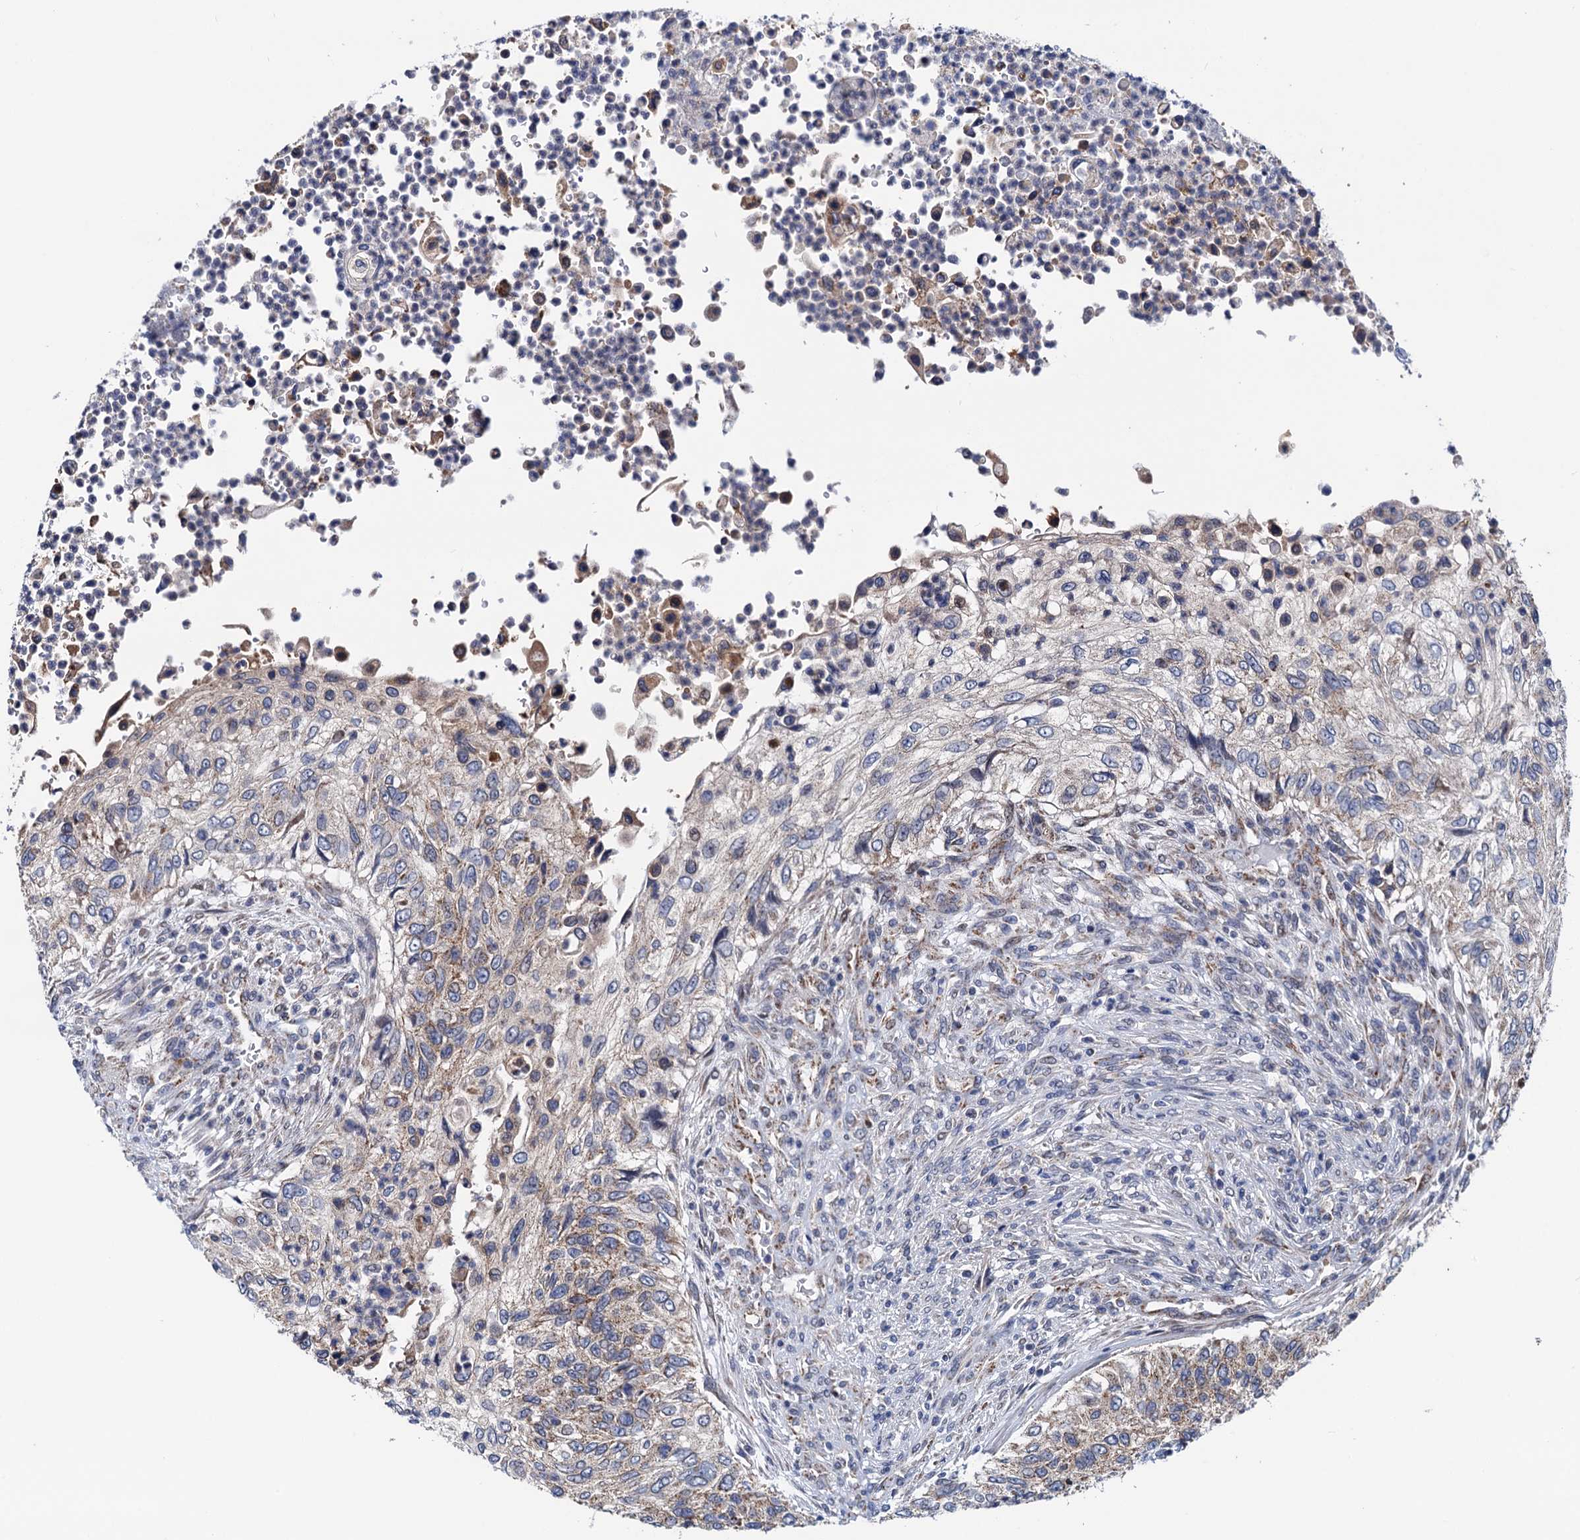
{"staining": {"intensity": "weak", "quantity": "<25%", "location": "cytoplasmic/membranous"}, "tissue": "urothelial cancer", "cell_type": "Tumor cells", "image_type": "cancer", "snomed": [{"axis": "morphology", "description": "Urothelial carcinoma, High grade"}, {"axis": "topography", "description": "Urinary bladder"}], "caption": "There is no significant positivity in tumor cells of urothelial cancer. (Immunohistochemistry (ihc), brightfield microscopy, high magnification).", "gene": "PTCD3", "patient": {"sex": "female", "age": 60}}